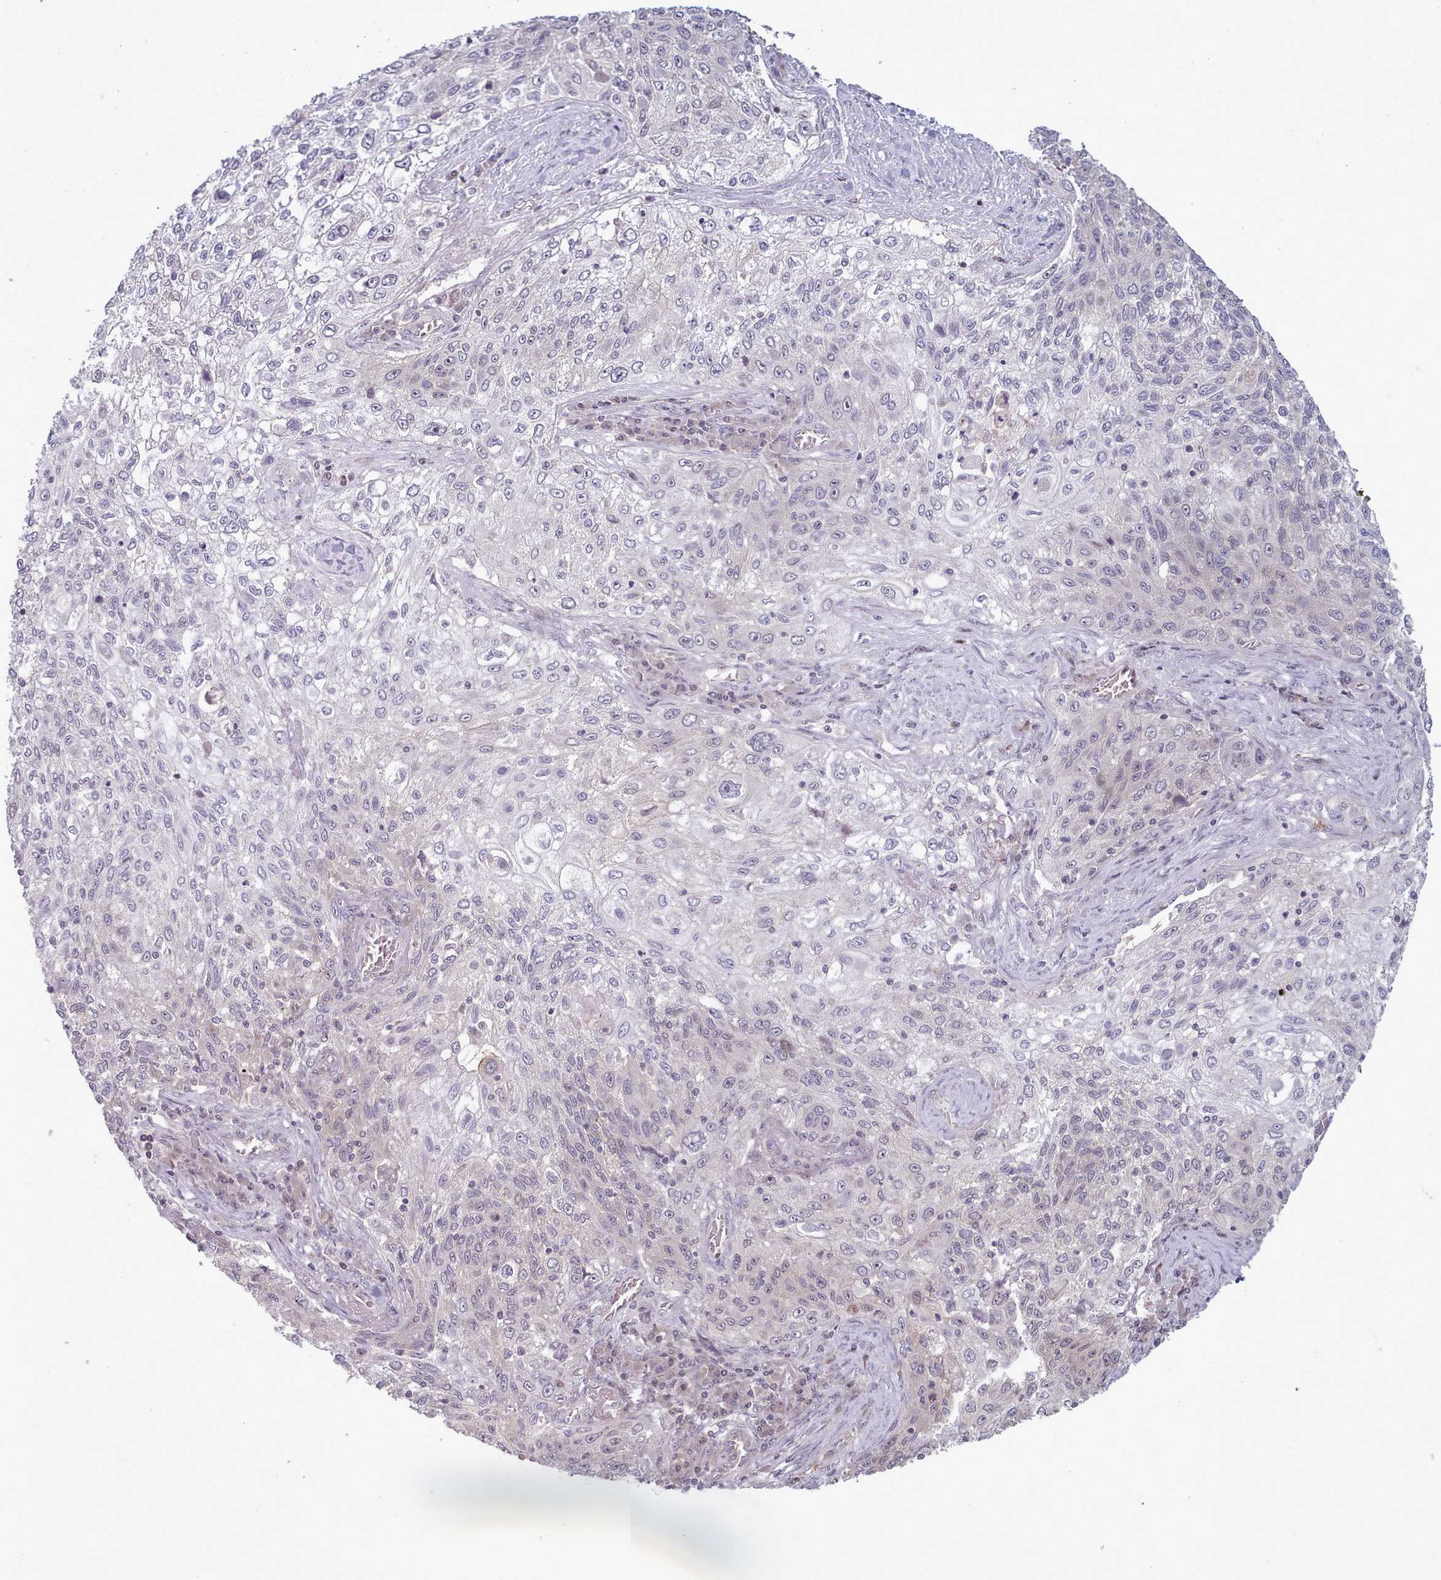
{"staining": {"intensity": "negative", "quantity": "none", "location": "none"}, "tissue": "lung cancer", "cell_type": "Tumor cells", "image_type": "cancer", "snomed": [{"axis": "morphology", "description": "Squamous cell carcinoma, NOS"}, {"axis": "topography", "description": "Lung"}], "caption": "Immunohistochemistry (IHC) photomicrograph of neoplastic tissue: human lung cancer stained with DAB (3,3'-diaminobenzidine) displays no significant protein expression in tumor cells. (DAB immunohistochemistry (IHC) with hematoxylin counter stain).", "gene": "CLNS1A", "patient": {"sex": "female", "age": 69}}